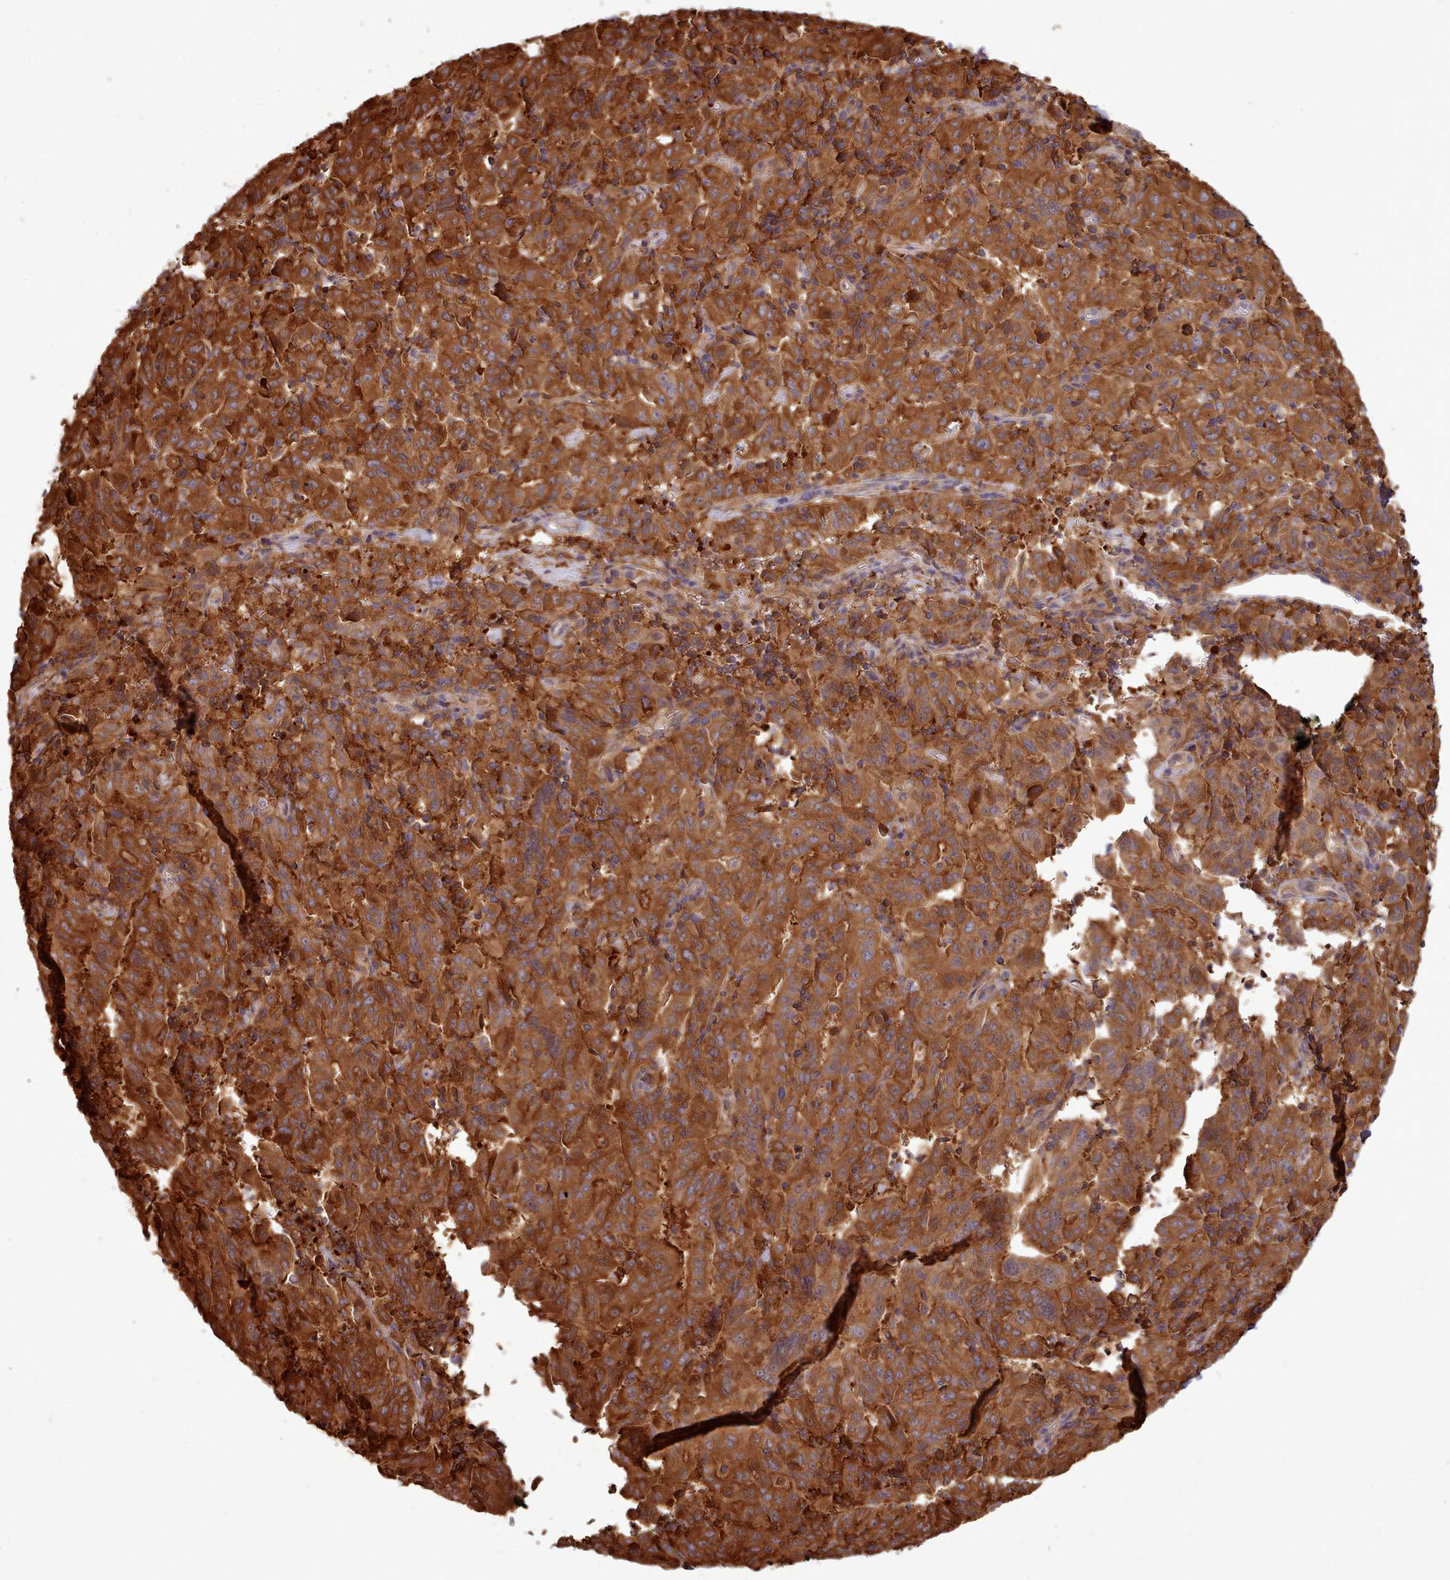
{"staining": {"intensity": "strong", "quantity": ">75%", "location": "cytoplasmic/membranous"}, "tissue": "pancreatic cancer", "cell_type": "Tumor cells", "image_type": "cancer", "snomed": [{"axis": "morphology", "description": "Adenocarcinoma, NOS"}, {"axis": "topography", "description": "Pancreas"}], "caption": "Adenocarcinoma (pancreatic) stained for a protein (brown) reveals strong cytoplasmic/membranous positive staining in approximately >75% of tumor cells.", "gene": "SLC4A9", "patient": {"sex": "male", "age": 63}}